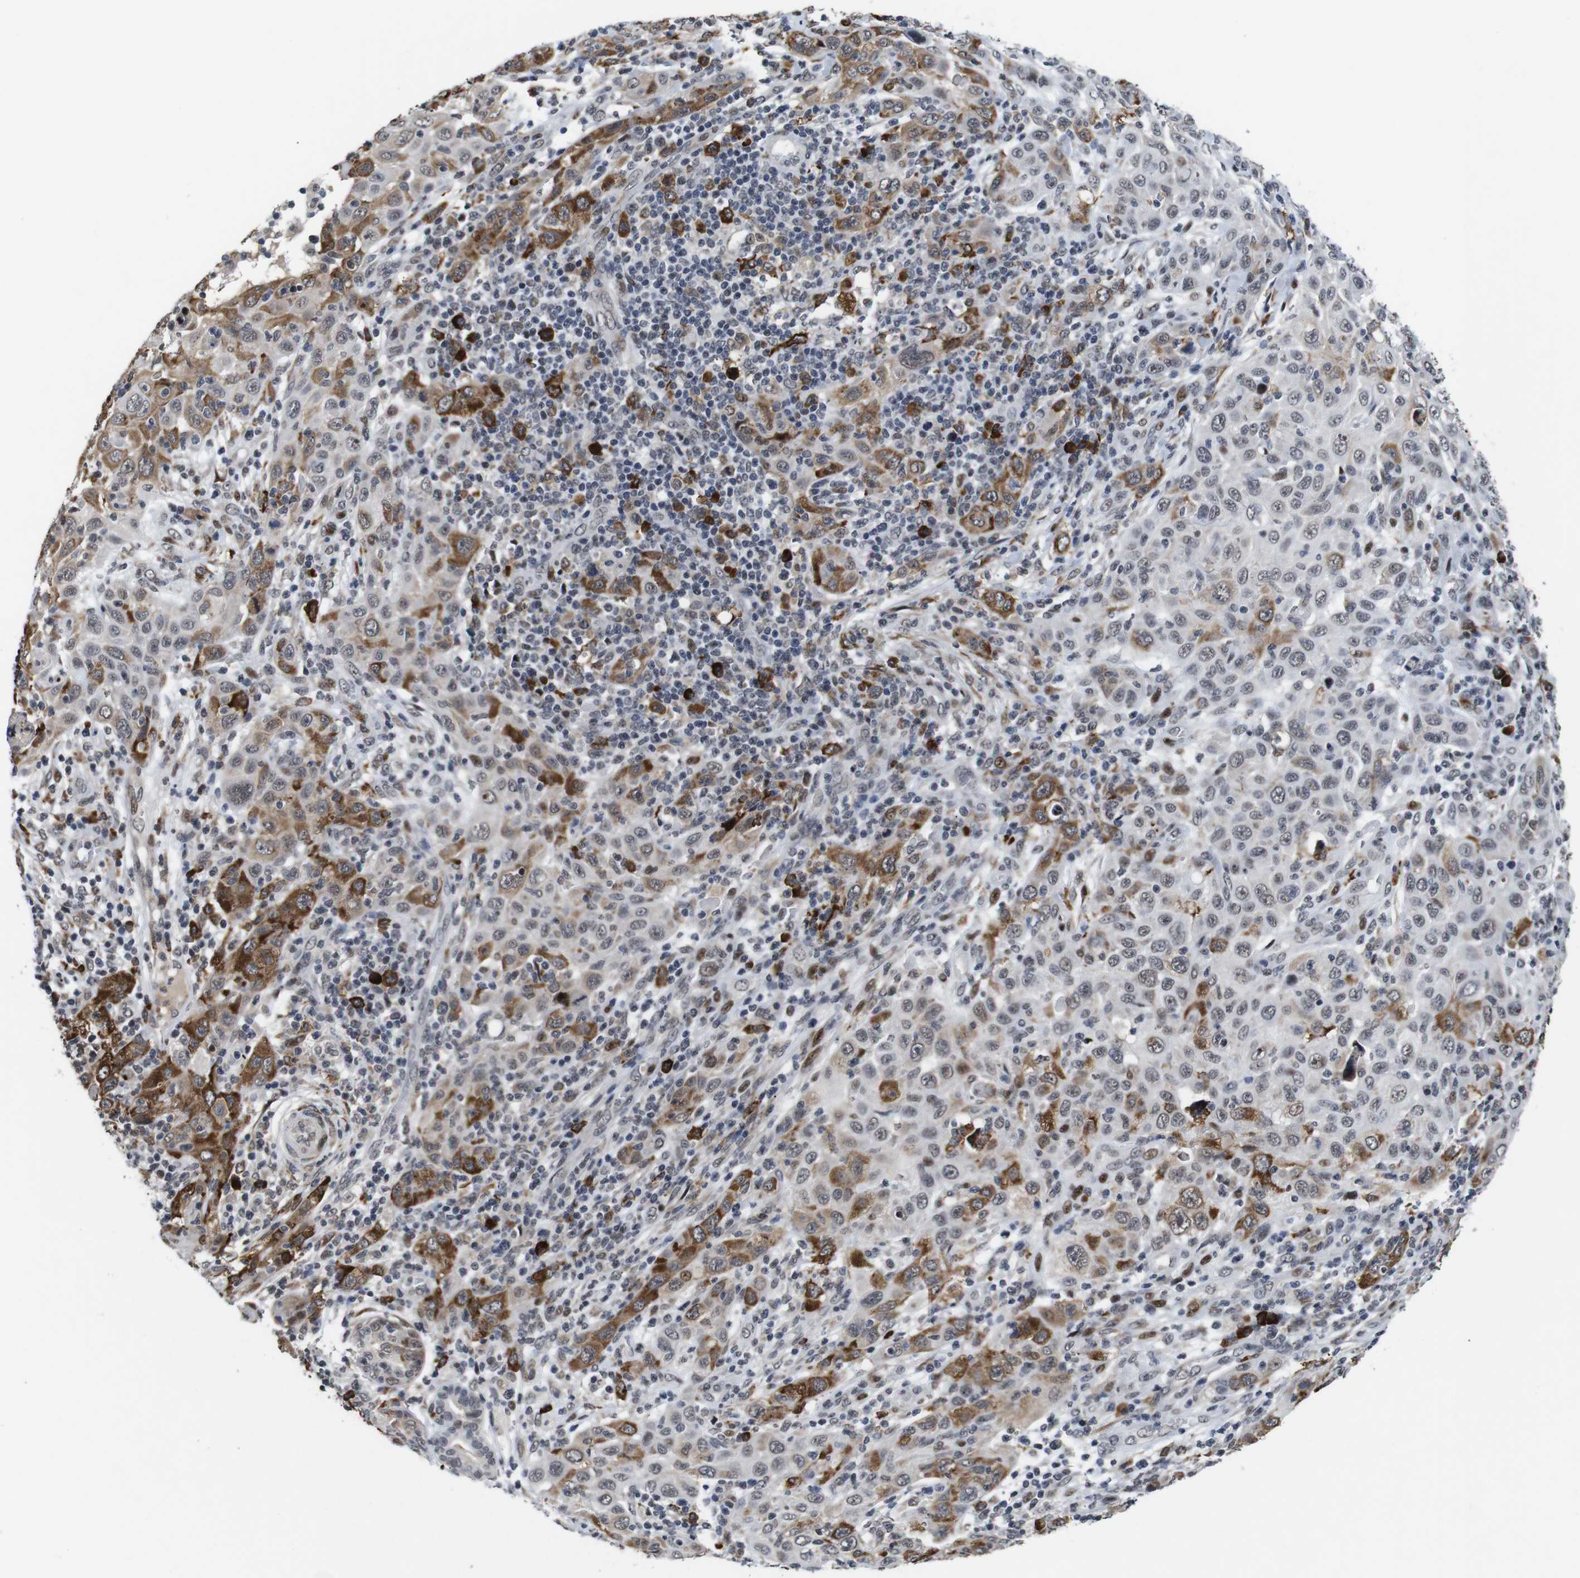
{"staining": {"intensity": "moderate", "quantity": "25%-75%", "location": "cytoplasmic/membranous"}, "tissue": "skin cancer", "cell_type": "Tumor cells", "image_type": "cancer", "snomed": [{"axis": "morphology", "description": "Squamous cell carcinoma, NOS"}, {"axis": "topography", "description": "Skin"}], "caption": "Skin cancer (squamous cell carcinoma) tissue displays moderate cytoplasmic/membranous positivity in approximately 25%-75% of tumor cells, visualized by immunohistochemistry.", "gene": "EIF4G1", "patient": {"sex": "female", "age": 88}}